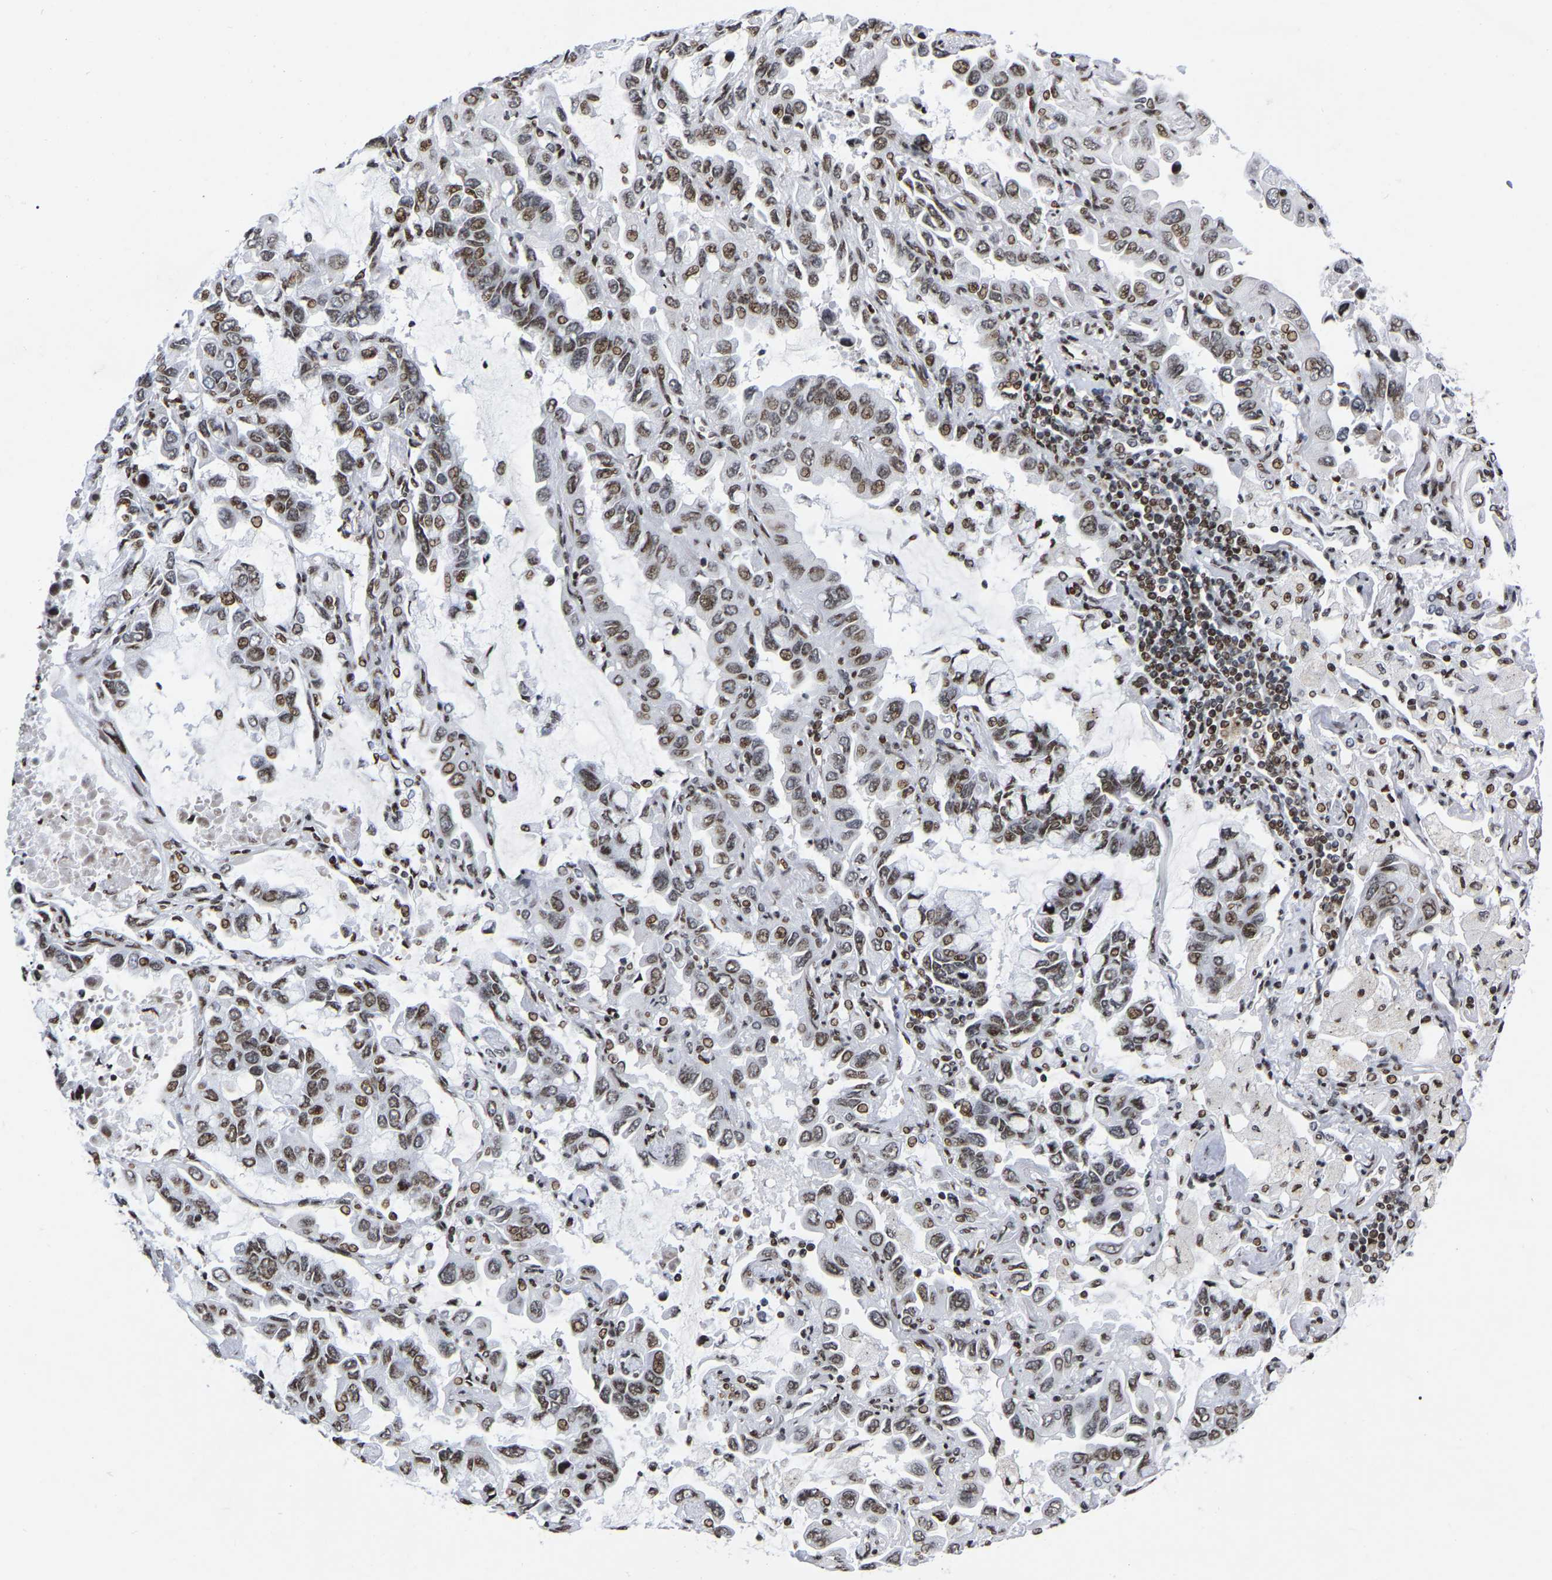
{"staining": {"intensity": "moderate", "quantity": ">75%", "location": "nuclear"}, "tissue": "lung cancer", "cell_type": "Tumor cells", "image_type": "cancer", "snomed": [{"axis": "morphology", "description": "Adenocarcinoma, NOS"}, {"axis": "topography", "description": "Lung"}], "caption": "Lung adenocarcinoma stained with a protein marker reveals moderate staining in tumor cells.", "gene": "PRCC", "patient": {"sex": "male", "age": 64}}